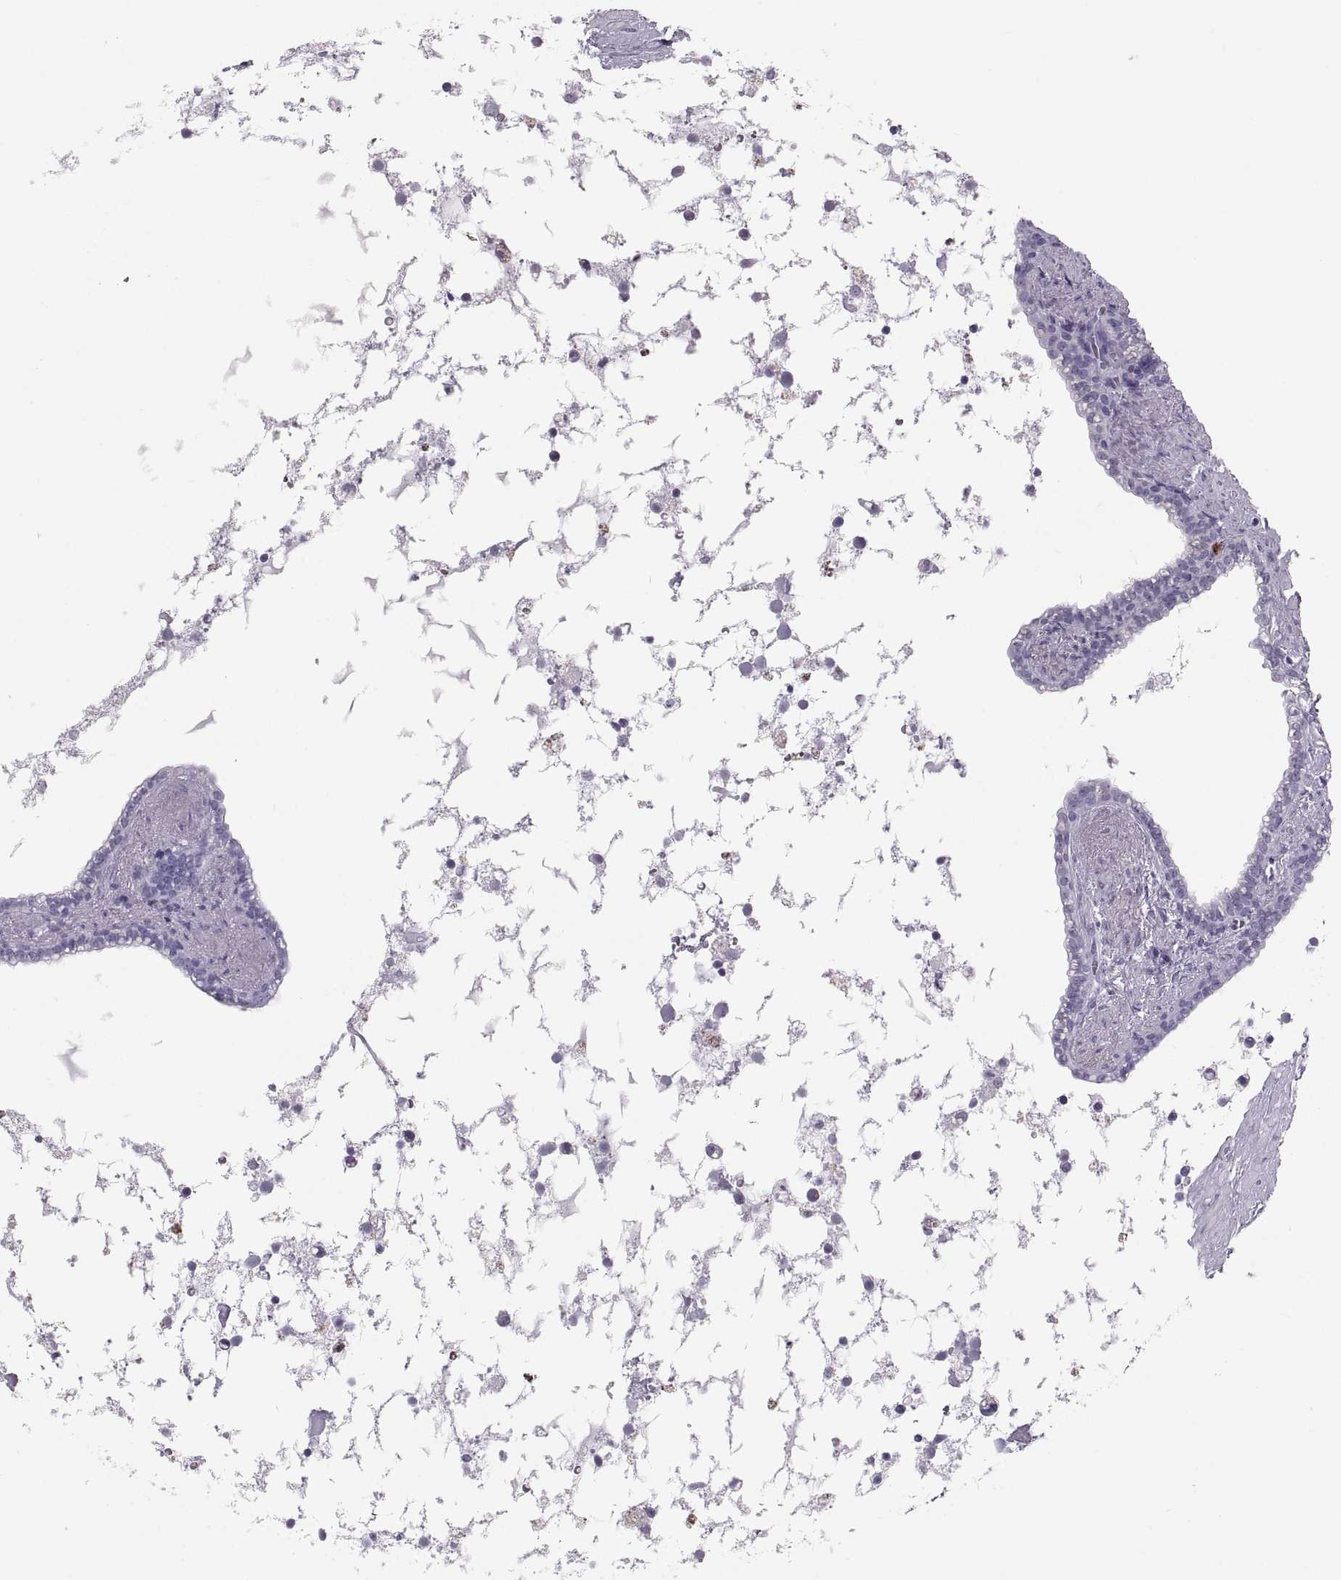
{"staining": {"intensity": "negative", "quantity": "none", "location": "none"}, "tissue": "seminal vesicle", "cell_type": "Glandular cells", "image_type": "normal", "snomed": [{"axis": "morphology", "description": "Normal tissue, NOS"}, {"axis": "morphology", "description": "Urothelial carcinoma, NOS"}, {"axis": "topography", "description": "Urinary bladder"}, {"axis": "topography", "description": "Seminal veicle"}], "caption": "Immunohistochemistry (IHC) of normal human seminal vesicle displays no staining in glandular cells.", "gene": "MILR1", "patient": {"sex": "male", "age": 76}}